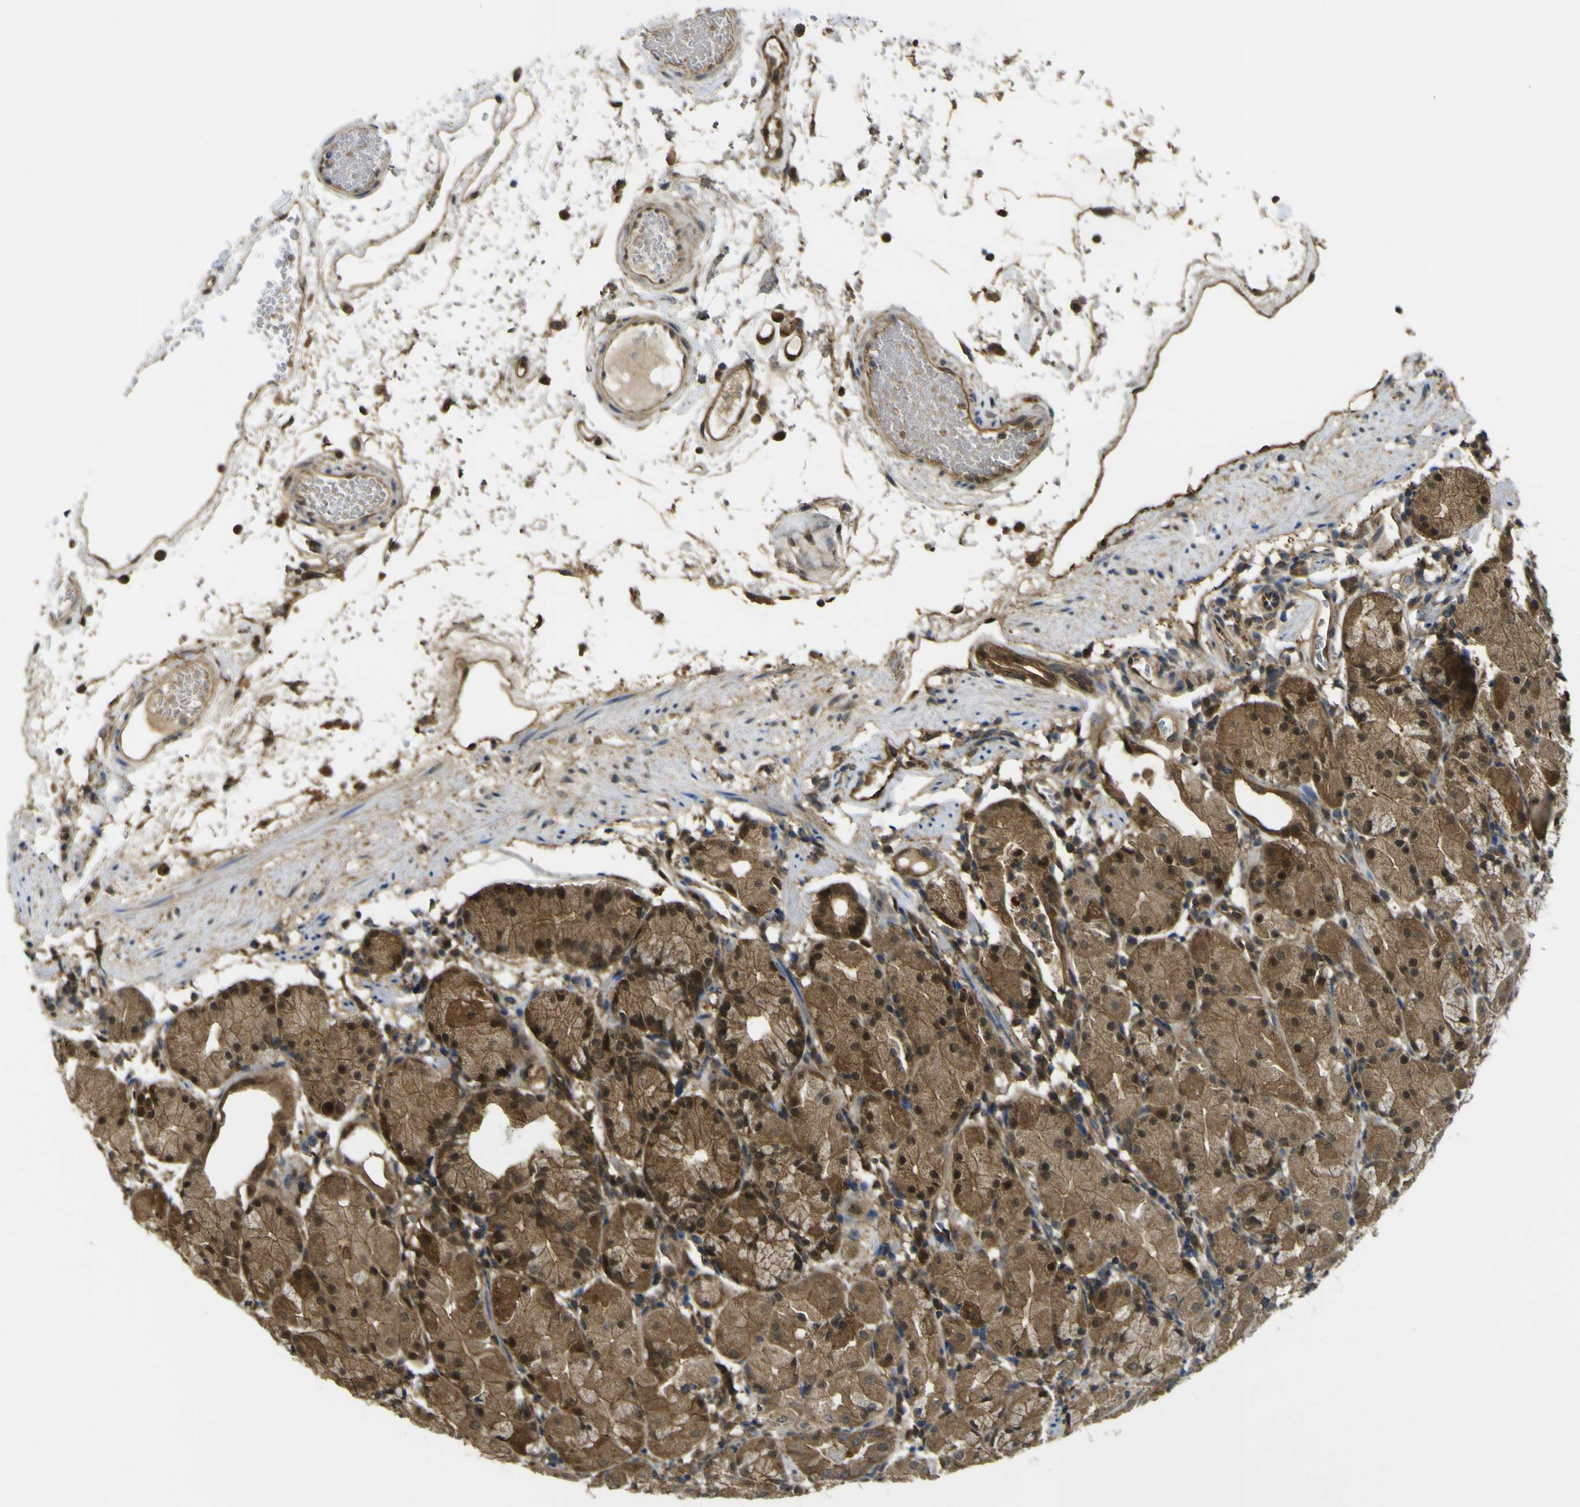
{"staining": {"intensity": "strong", "quantity": ">75%", "location": "cytoplasmic/membranous,nuclear"}, "tissue": "stomach", "cell_type": "Glandular cells", "image_type": "normal", "snomed": [{"axis": "morphology", "description": "Normal tissue, NOS"}, {"axis": "topography", "description": "Stomach"}, {"axis": "topography", "description": "Stomach, lower"}], "caption": "DAB immunohistochemical staining of normal stomach exhibits strong cytoplasmic/membranous,nuclear protein staining in approximately >75% of glandular cells.", "gene": "YWHAG", "patient": {"sex": "female", "age": 75}}